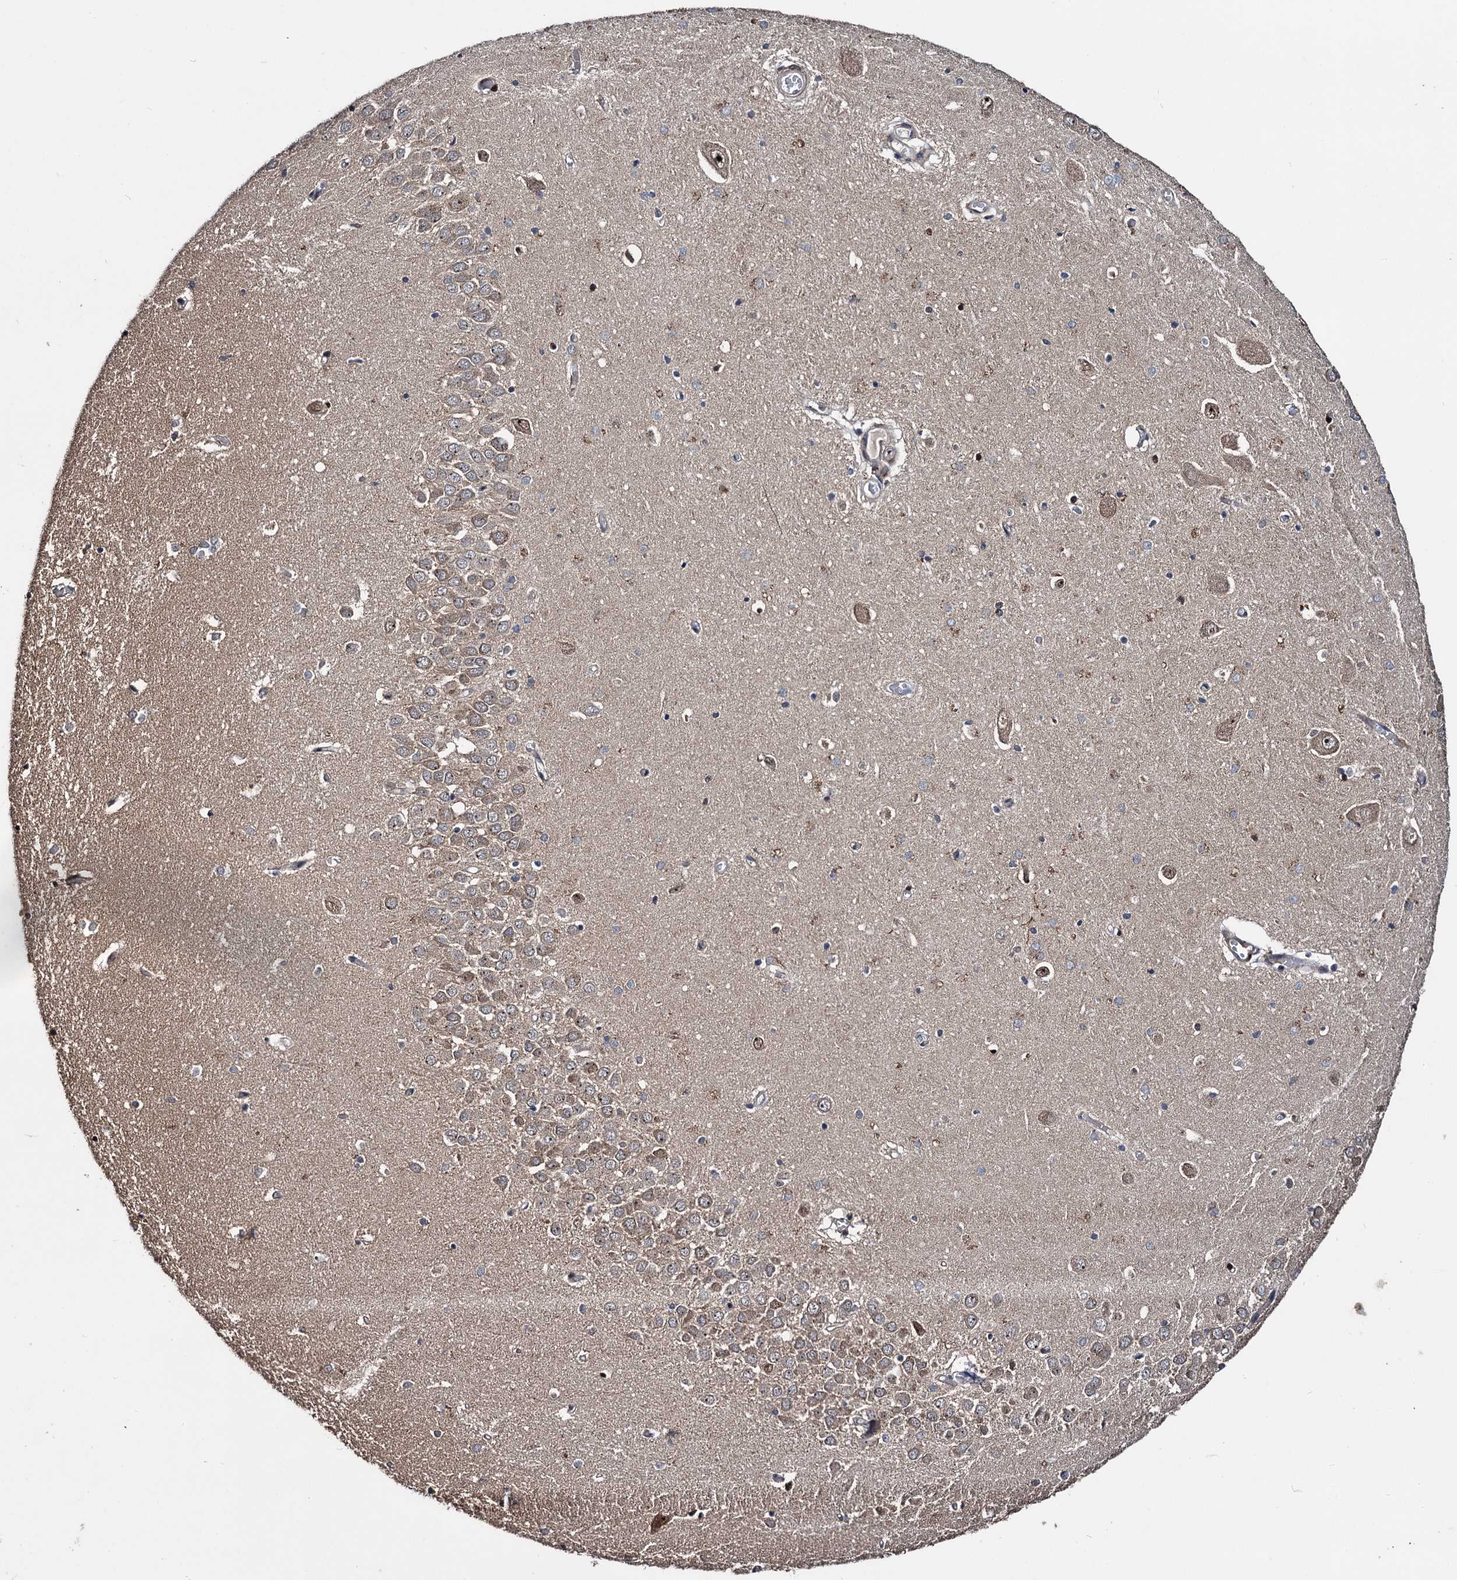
{"staining": {"intensity": "weak", "quantity": ">75%", "location": "cytoplasmic/membranous"}, "tissue": "hippocampus", "cell_type": "Glial cells", "image_type": "normal", "snomed": [{"axis": "morphology", "description": "Normal tissue, NOS"}, {"axis": "topography", "description": "Hippocampus"}], "caption": "This is an image of immunohistochemistry staining of unremarkable hippocampus, which shows weak staining in the cytoplasmic/membranous of glial cells.", "gene": "ARHGAP42", "patient": {"sex": "male", "age": 70}}